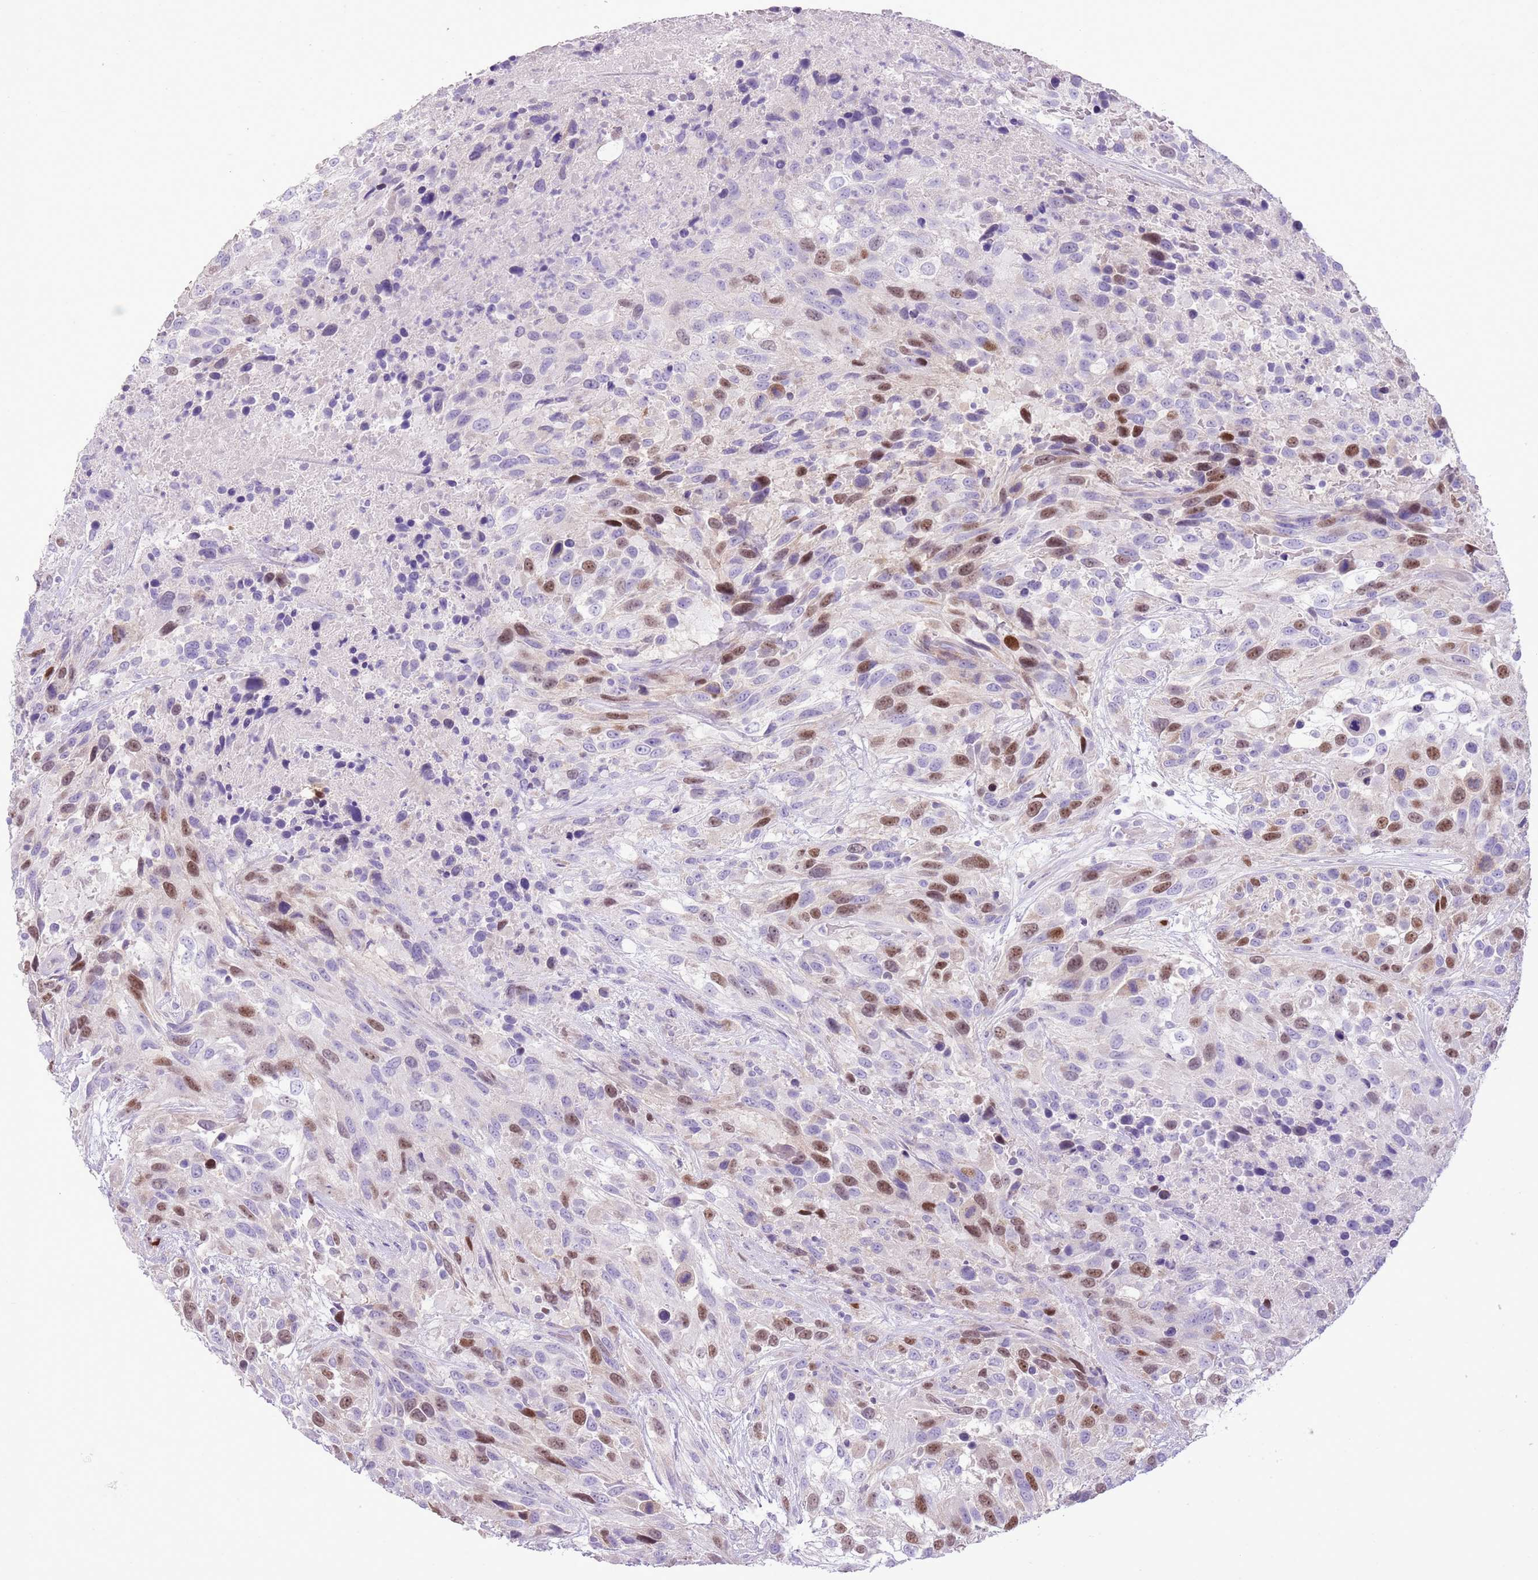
{"staining": {"intensity": "moderate", "quantity": "25%-75%", "location": "nuclear"}, "tissue": "urothelial cancer", "cell_type": "Tumor cells", "image_type": "cancer", "snomed": [{"axis": "morphology", "description": "Urothelial carcinoma, High grade"}, {"axis": "topography", "description": "Urinary bladder"}], "caption": "Immunohistochemistry (IHC) image of neoplastic tissue: high-grade urothelial carcinoma stained using IHC demonstrates medium levels of moderate protein expression localized specifically in the nuclear of tumor cells, appearing as a nuclear brown color.", "gene": "GMNN", "patient": {"sex": "female", "age": 70}}